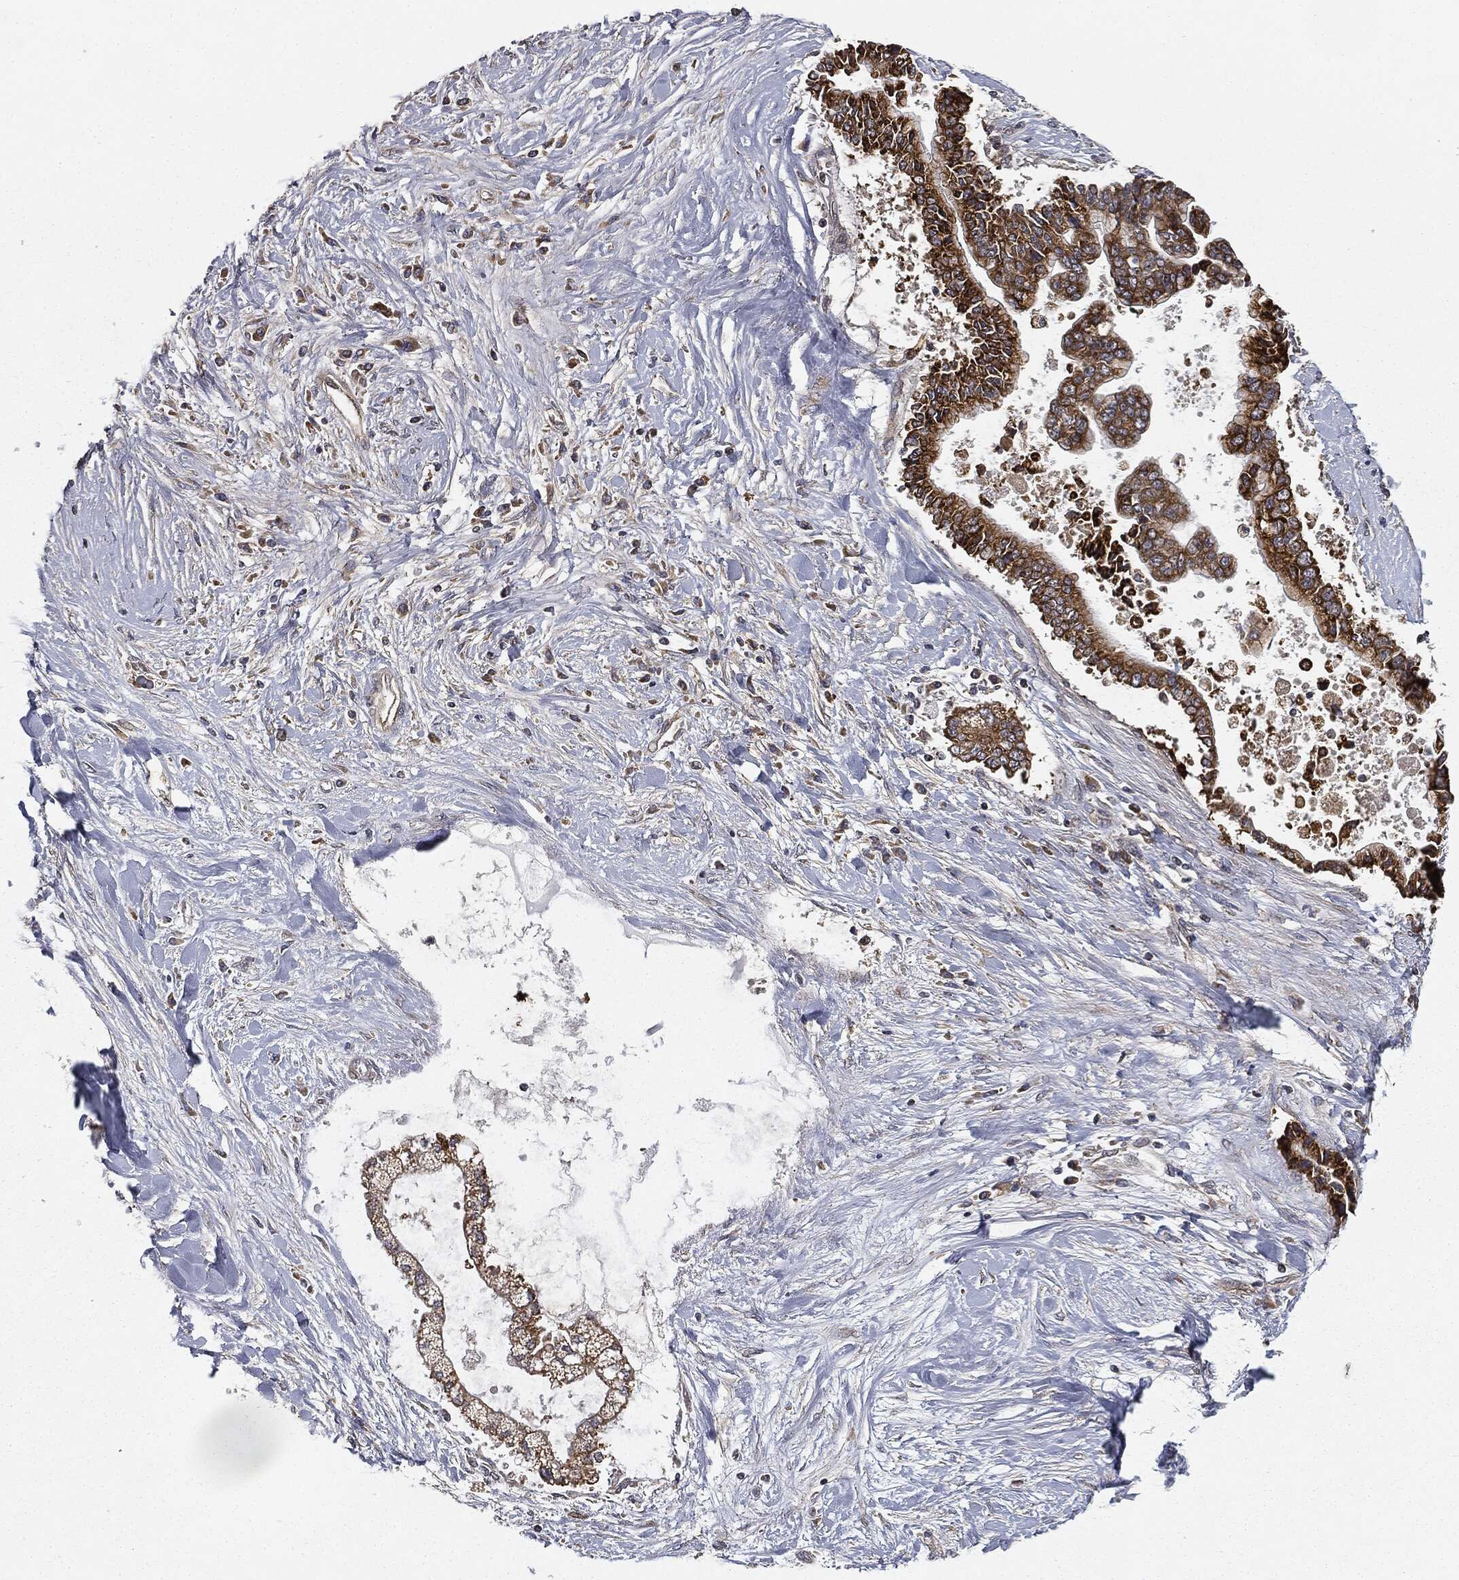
{"staining": {"intensity": "strong", "quantity": ">75%", "location": "cytoplasmic/membranous"}, "tissue": "liver cancer", "cell_type": "Tumor cells", "image_type": "cancer", "snomed": [{"axis": "morphology", "description": "Cholangiocarcinoma"}, {"axis": "topography", "description": "Liver"}], "caption": "Brown immunohistochemical staining in liver cholangiocarcinoma reveals strong cytoplasmic/membranous positivity in approximately >75% of tumor cells. The staining is performed using DAB brown chromogen to label protein expression. The nuclei are counter-stained blue using hematoxylin.", "gene": "MIER2", "patient": {"sex": "male", "age": 50}}